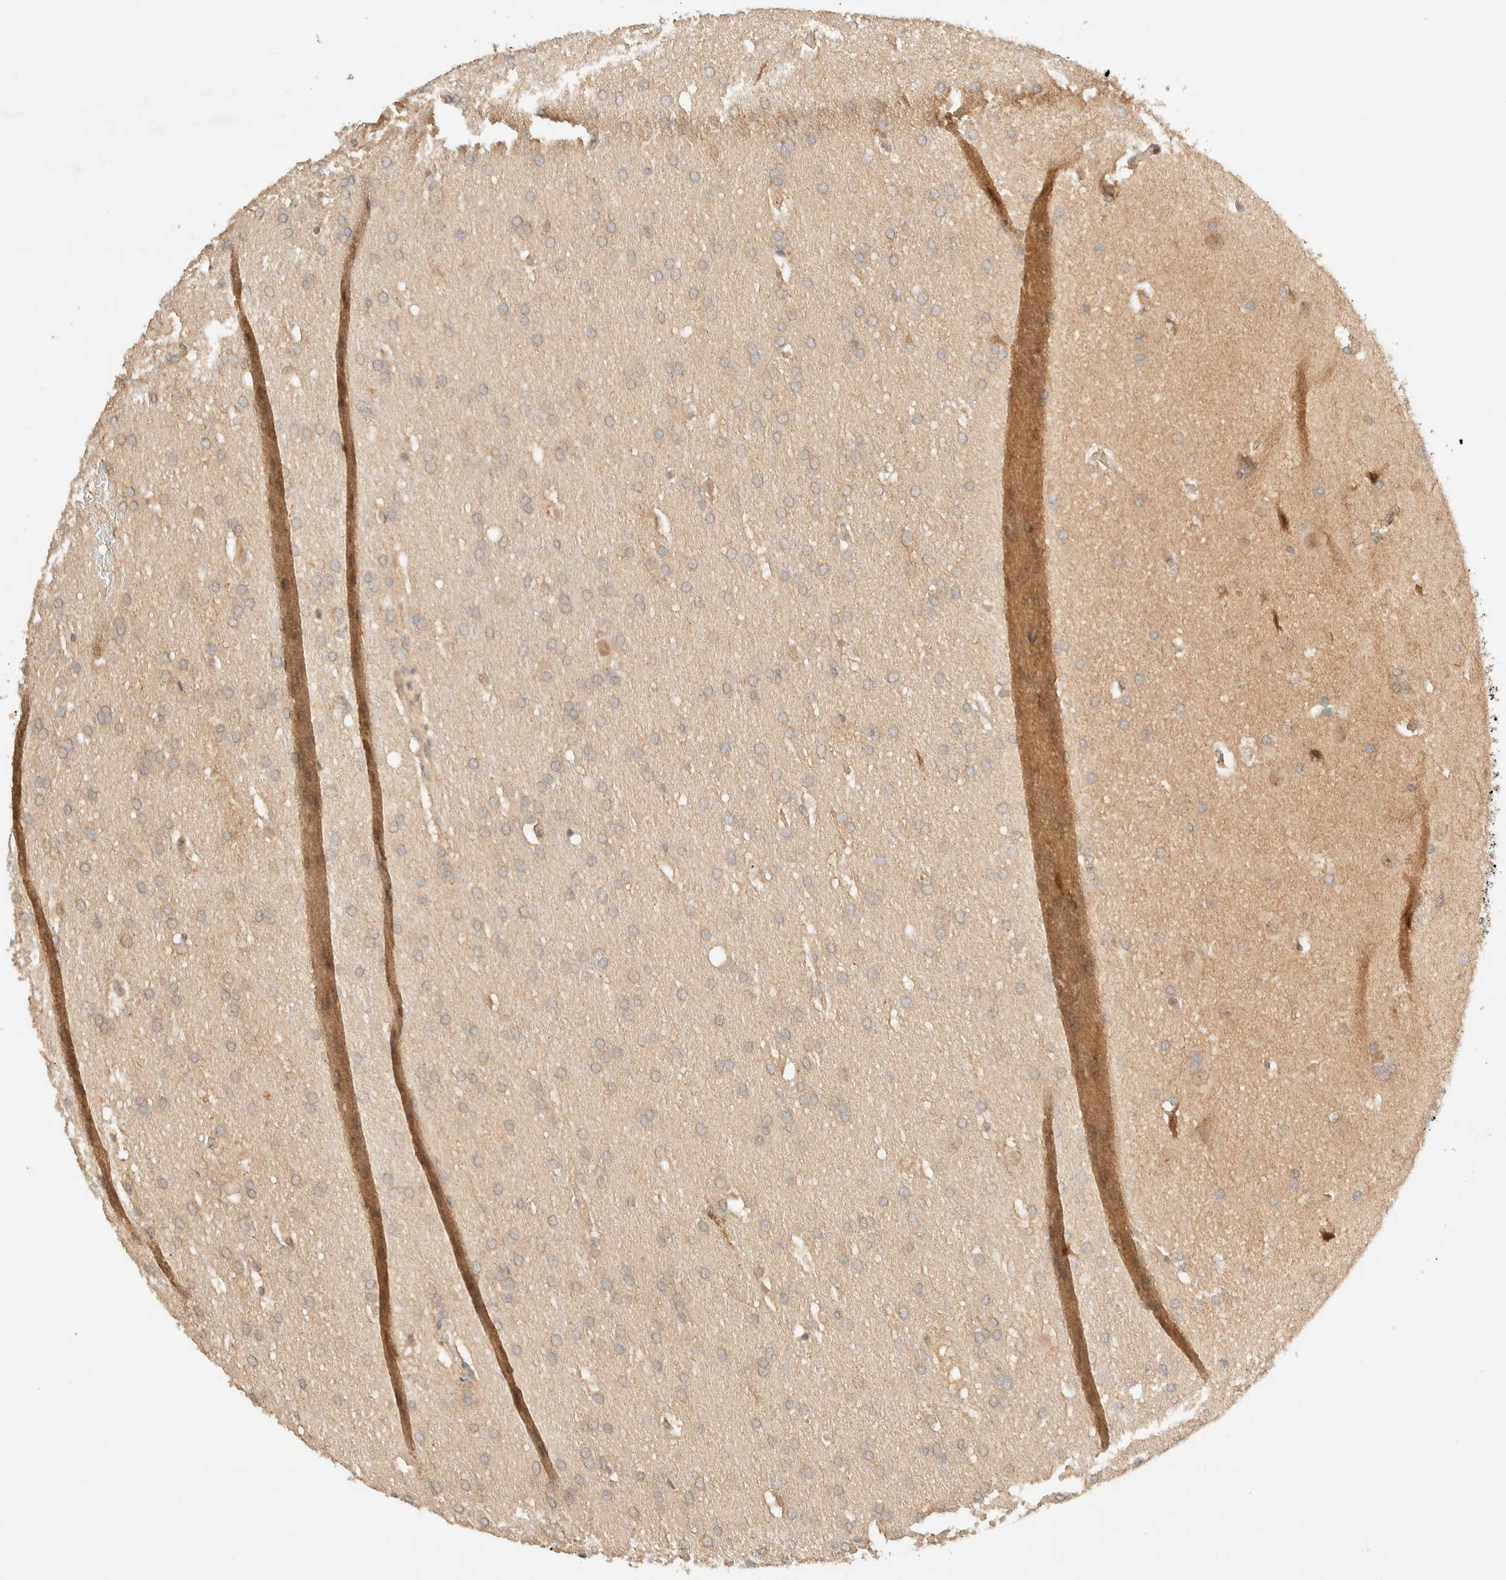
{"staining": {"intensity": "weak", "quantity": "25%-75%", "location": "cytoplasmic/membranous"}, "tissue": "glioma", "cell_type": "Tumor cells", "image_type": "cancer", "snomed": [{"axis": "morphology", "description": "Glioma, malignant, Low grade"}, {"axis": "topography", "description": "Brain"}], "caption": "Glioma was stained to show a protein in brown. There is low levels of weak cytoplasmic/membranous staining in about 25%-75% of tumor cells.", "gene": "ZBTB34", "patient": {"sex": "female", "age": 37}}